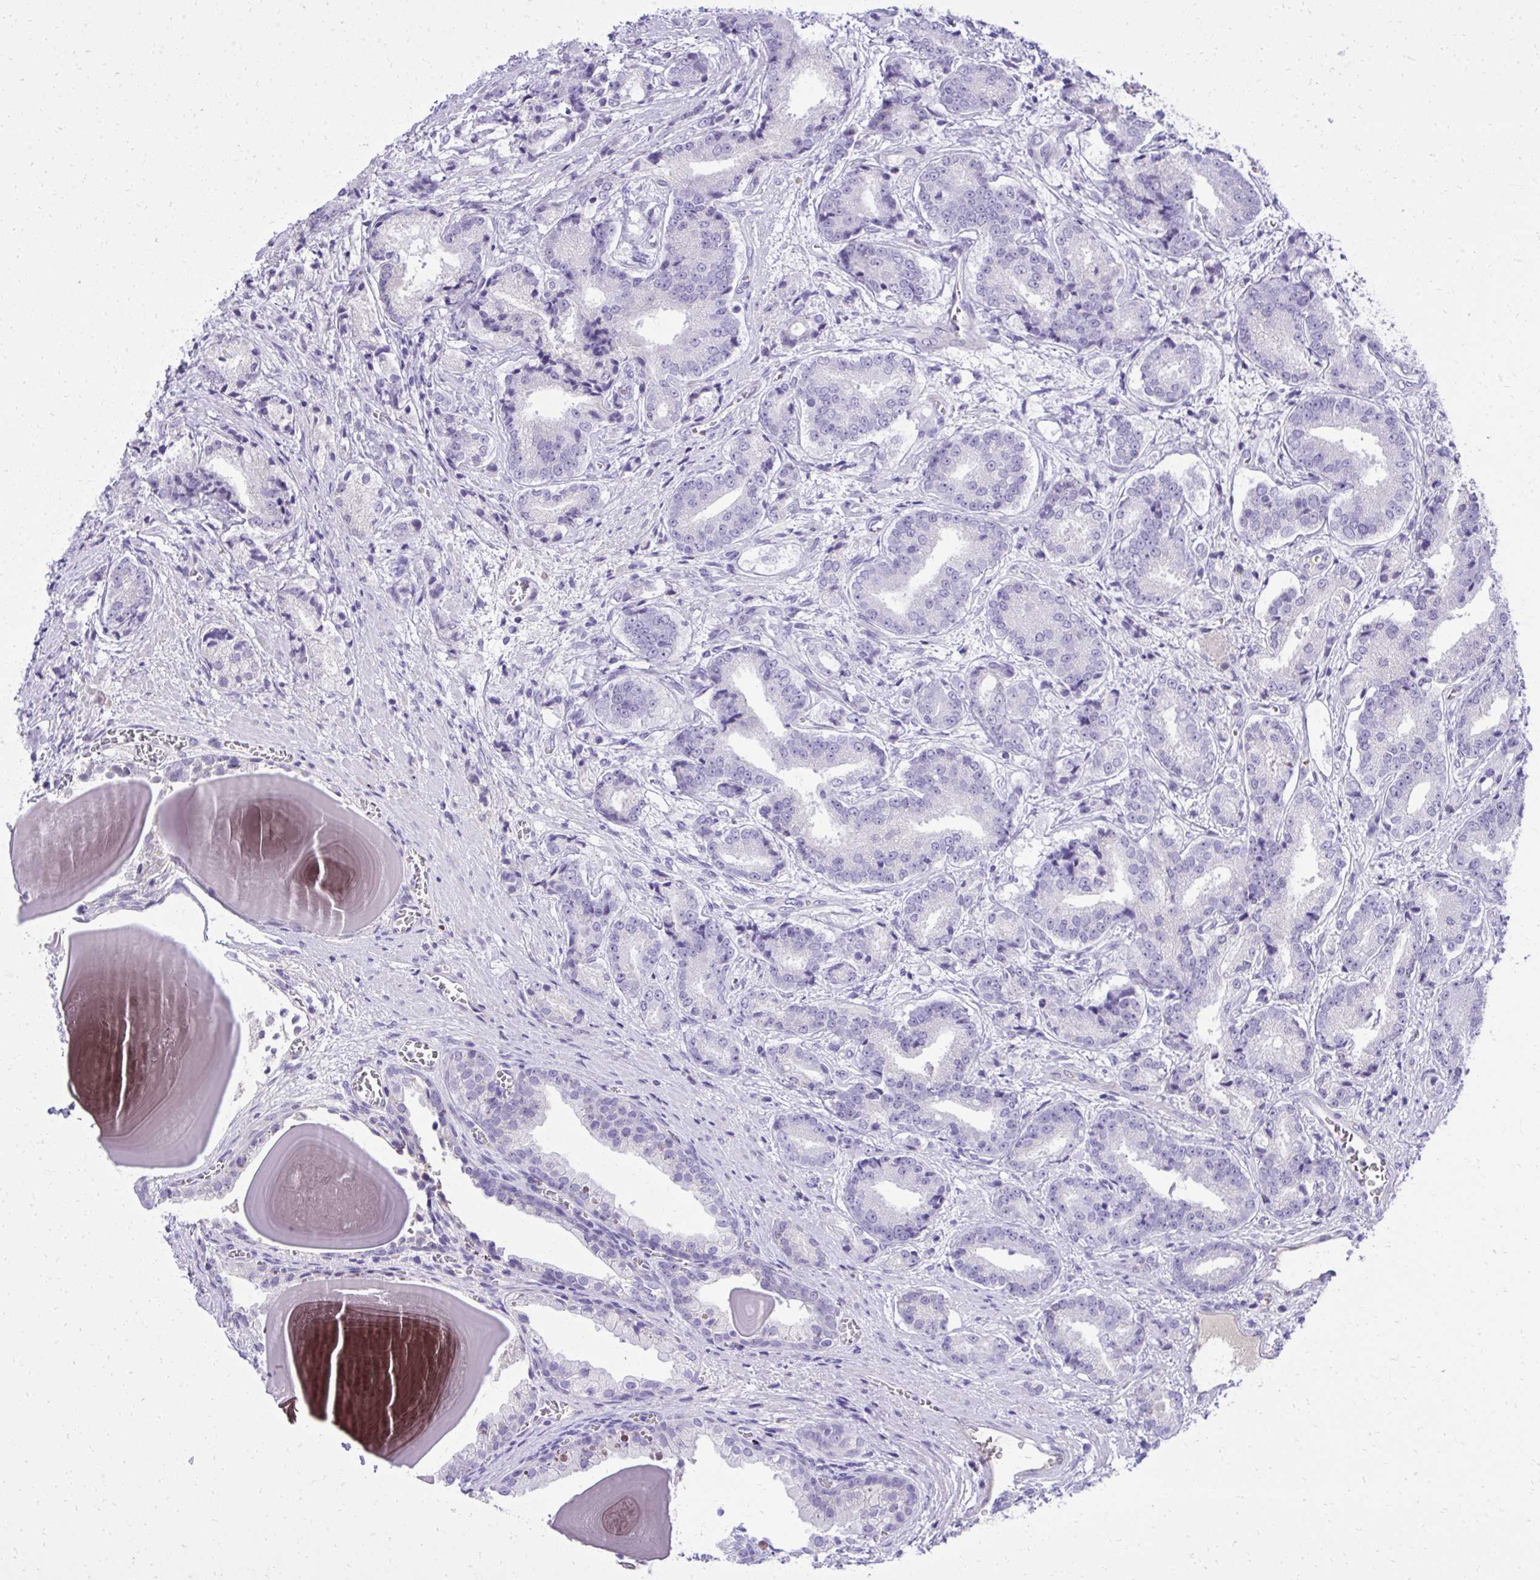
{"staining": {"intensity": "negative", "quantity": "none", "location": "none"}, "tissue": "prostate cancer", "cell_type": "Tumor cells", "image_type": "cancer", "snomed": [{"axis": "morphology", "description": "Adenocarcinoma, High grade"}, {"axis": "topography", "description": "Prostate and seminal vesicle, NOS"}], "caption": "Immunohistochemical staining of high-grade adenocarcinoma (prostate) exhibits no significant positivity in tumor cells.", "gene": "PITPNM3", "patient": {"sex": "male", "age": 61}}